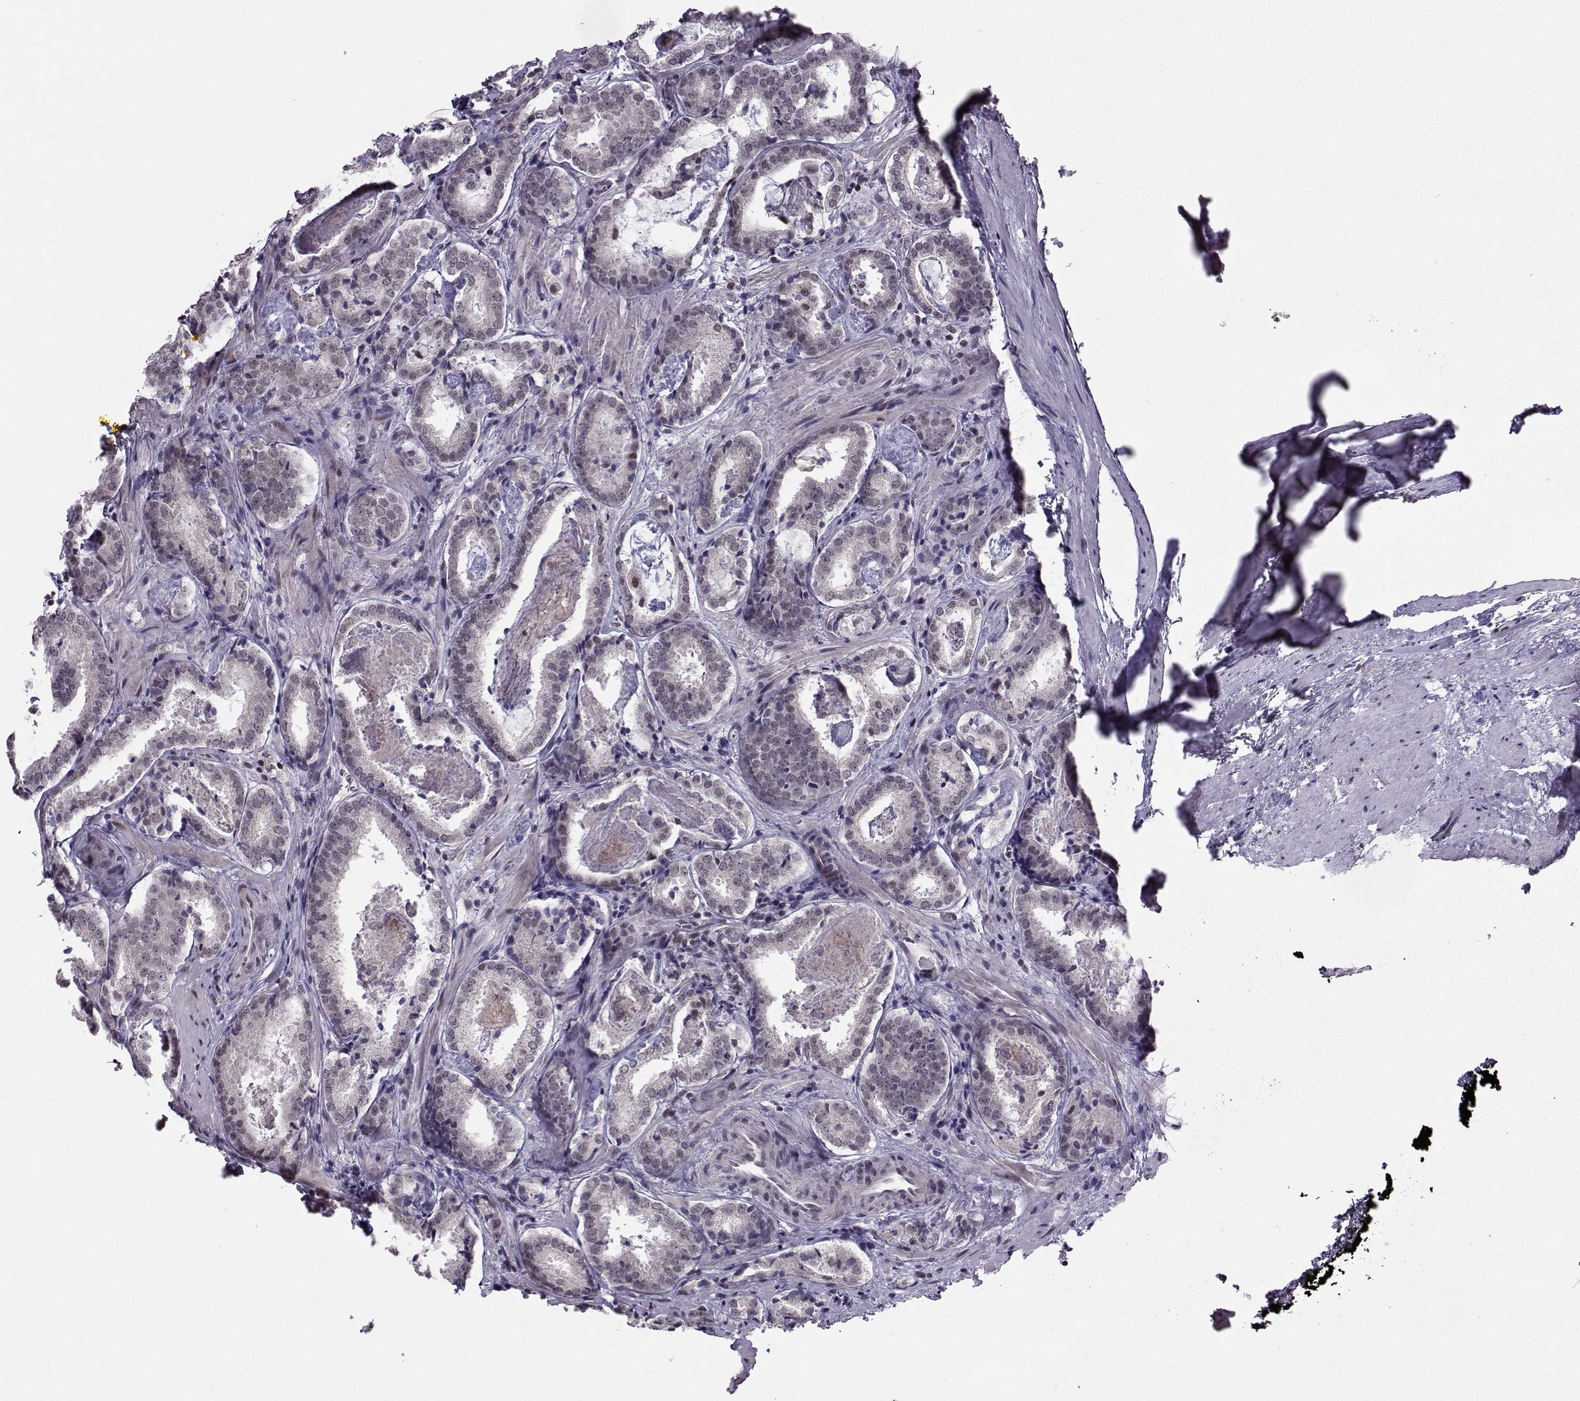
{"staining": {"intensity": "moderate", "quantity": "<25%", "location": "nuclear"}, "tissue": "prostate cancer", "cell_type": "Tumor cells", "image_type": "cancer", "snomed": [{"axis": "morphology", "description": "Adenocarcinoma, NOS"}, {"axis": "morphology", "description": "Adenocarcinoma, High grade"}, {"axis": "topography", "description": "Prostate"}], "caption": "Protein analysis of prostate adenocarcinoma (high-grade) tissue reveals moderate nuclear positivity in about <25% of tumor cells.", "gene": "LIN28A", "patient": {"sex": "male", "age": 62}}